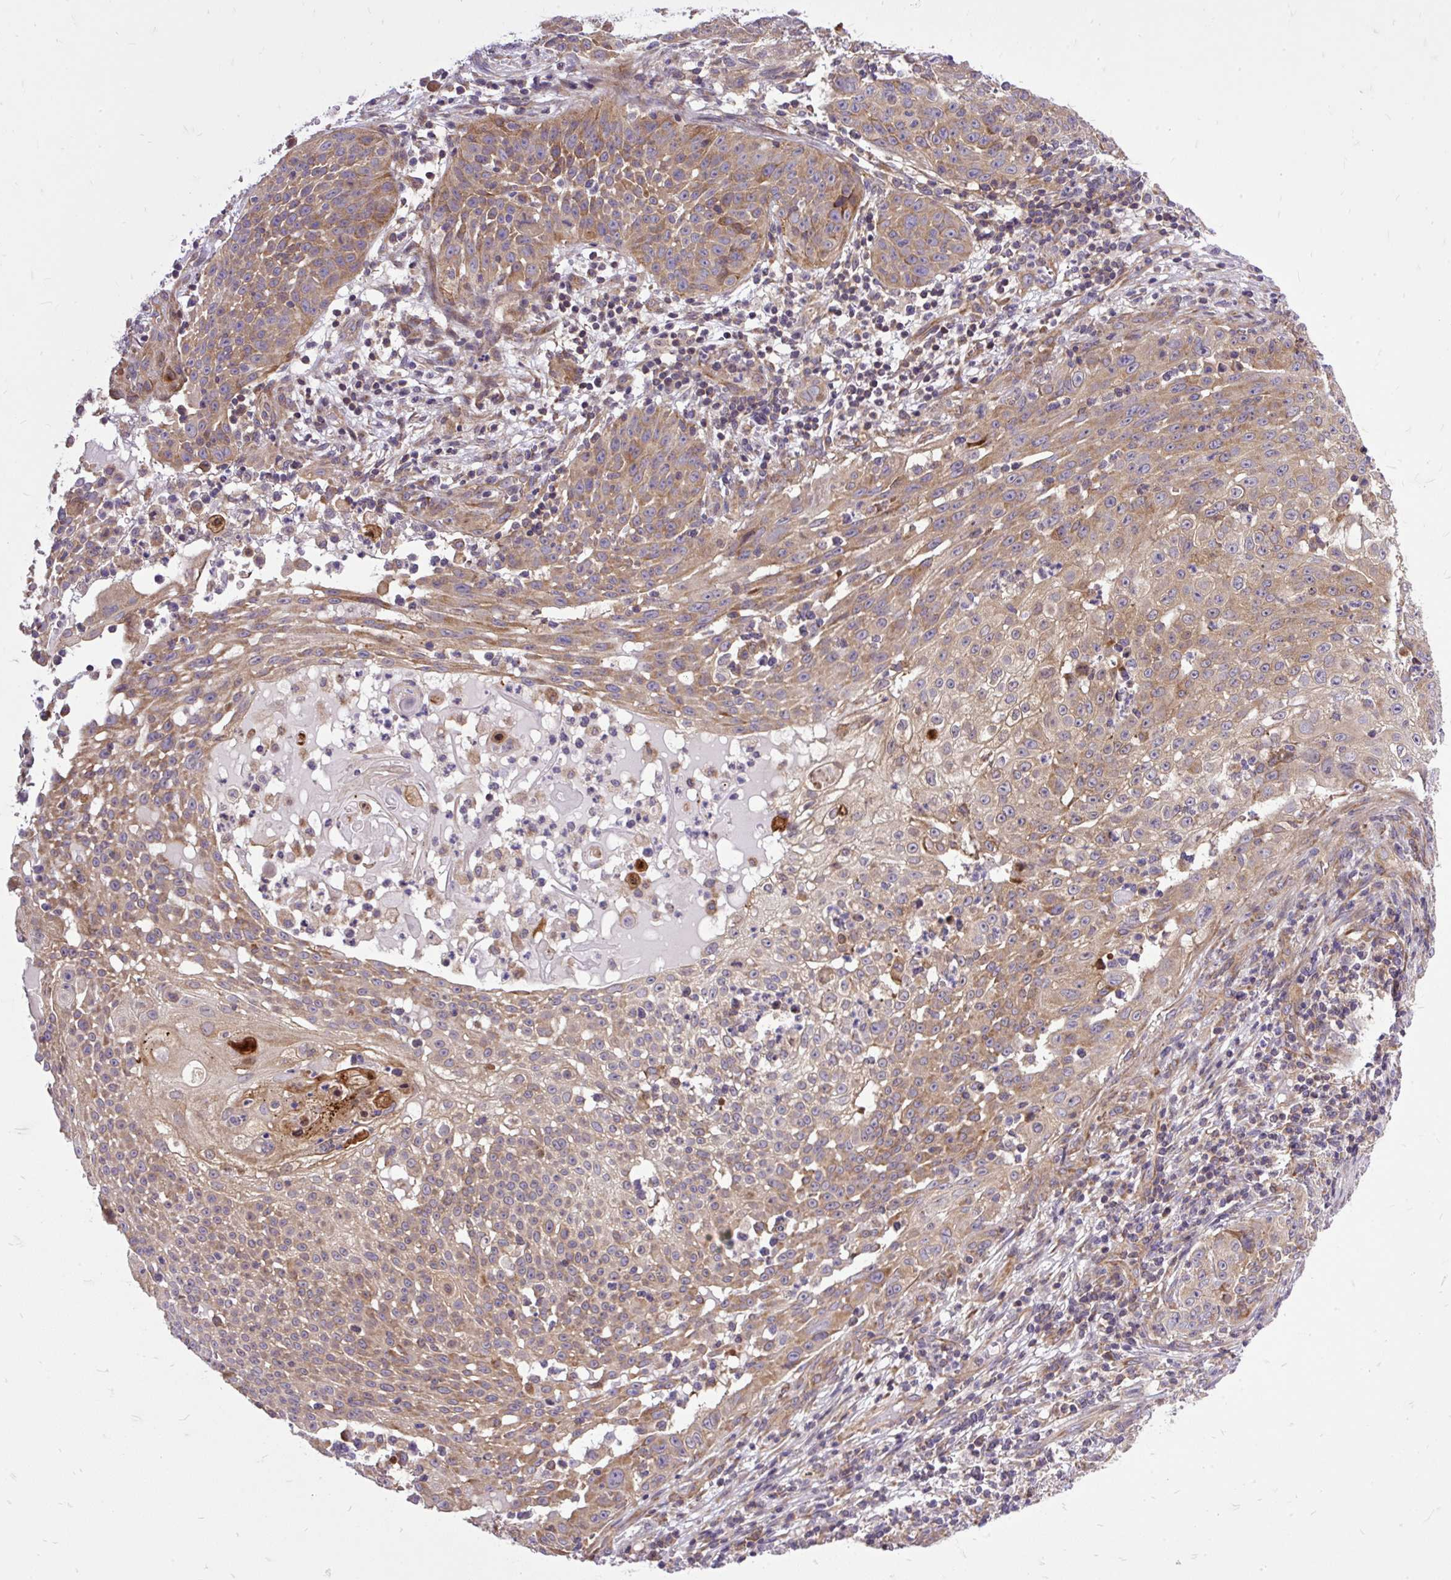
{"staining": {"intensity": "moderate", "quantity": "25%-75%", "location": "cytoplasmic/membranous"}, "tissue": "skin cancer", "cell_type": "Tumor cells", "image_type": "cancer", "snomed": [{"axis": "morphology", "description": "Squamous cell carcinoma, NOS"}, {"axis": "topography", "description": "Skin"}], "caption": "Squamous cell carcinoma (skin) stained for a protein displays moderate cytoplasmic/membranous positivity in tumor cells.", "gene": "TRIM17", "patient": {"sex": "male", "age": 24}}